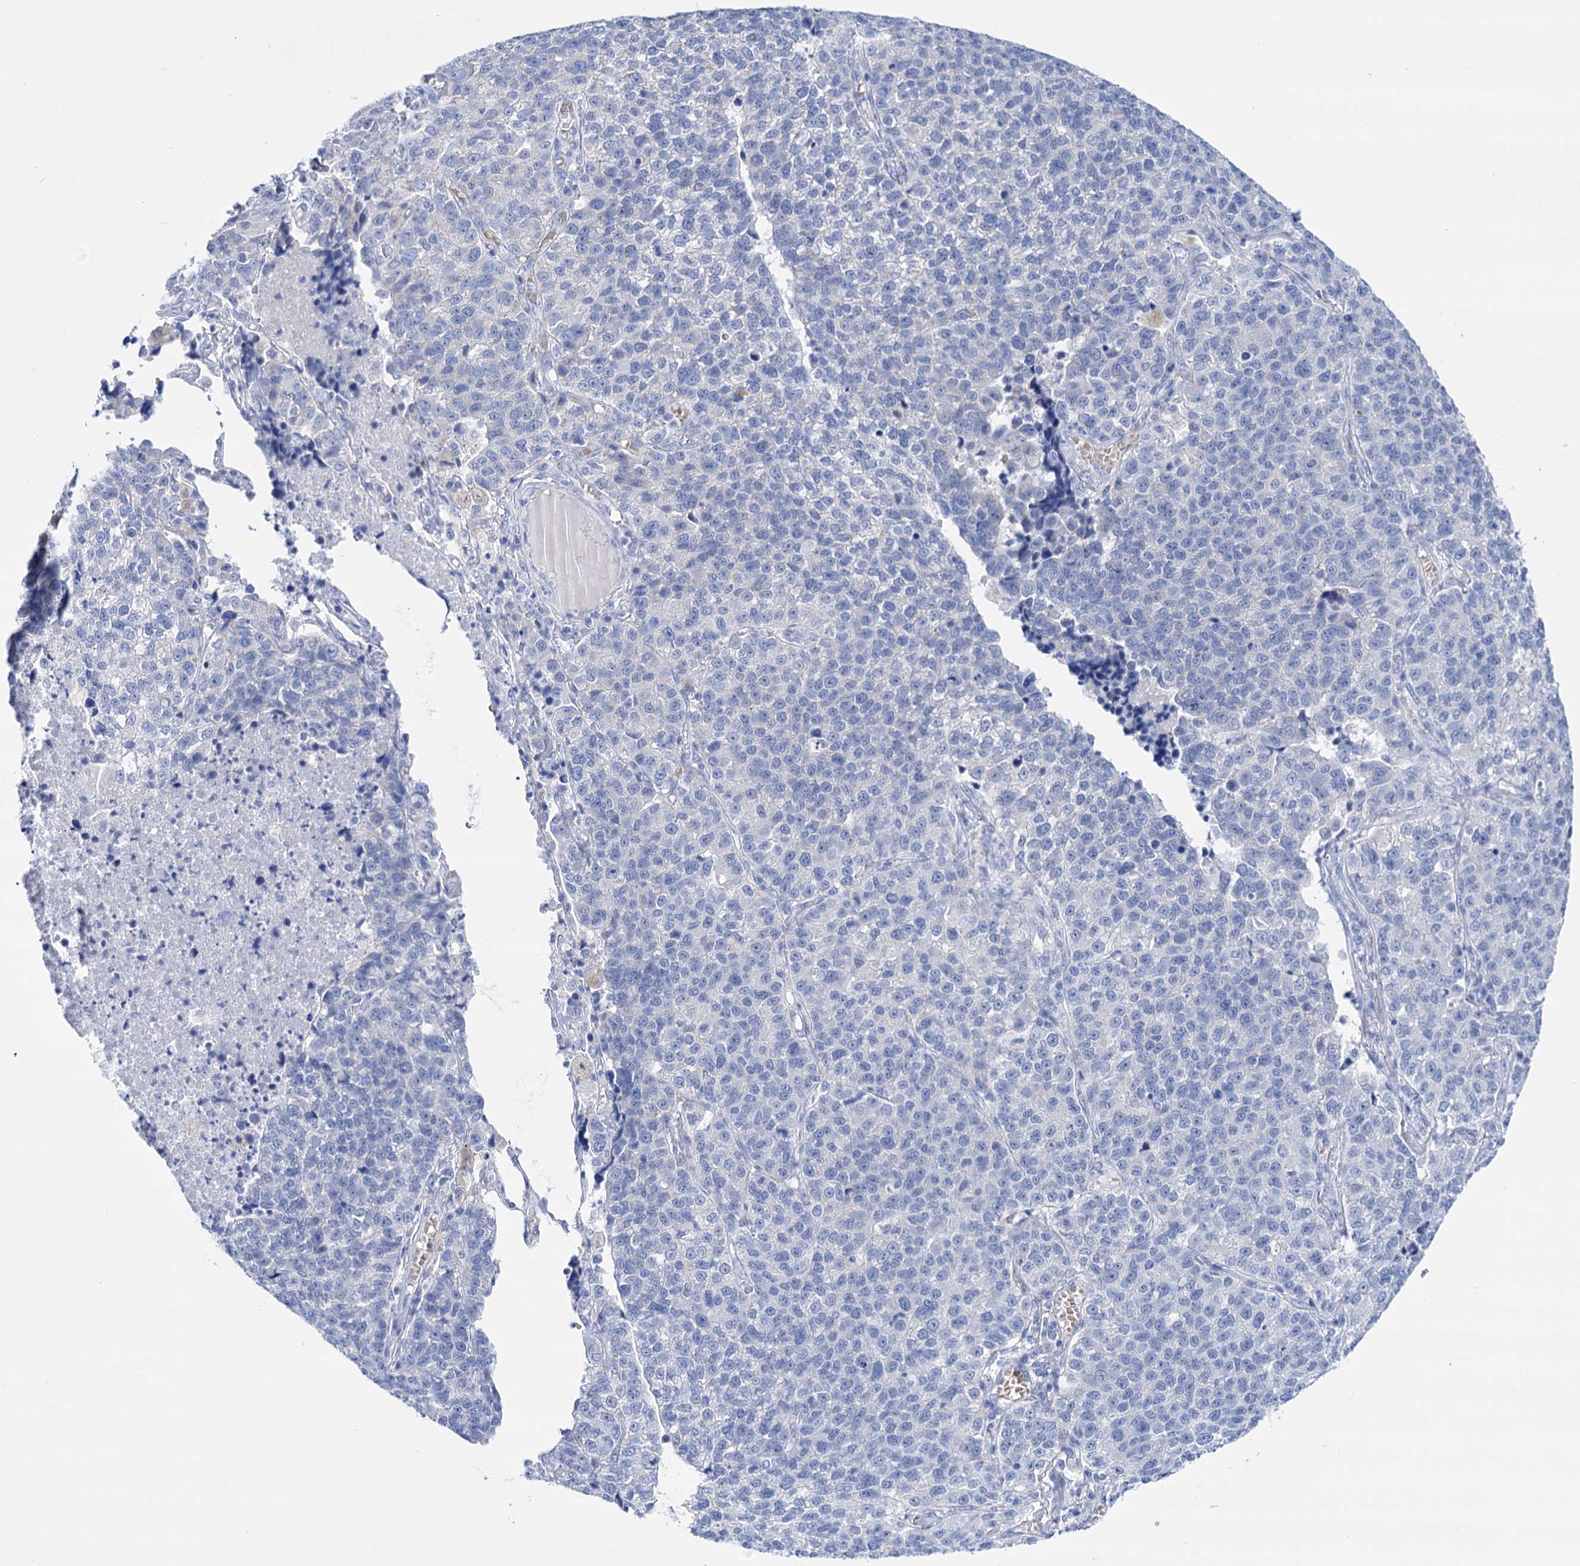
{"staining": {"intensity": "negative", "quantity": "none", "location": "none"}, "tissue": "lung cancer", "cell_type": "Tumor cells", "image_type": "cancer", "snomed": [{"axis": "morphology", "description": "Adenocarcinoma, NOS"}, {"axis": "topography", "description": "Lung"}], "caption": "Photomicrograph shows no protein staining in tumor cells of adenocarcinoma (lung) tissue. (Brightfield microscopy of DAB IHC at high magnification).", "gene": "YARS2", "patient": {"sex": "male", "age": 49}}